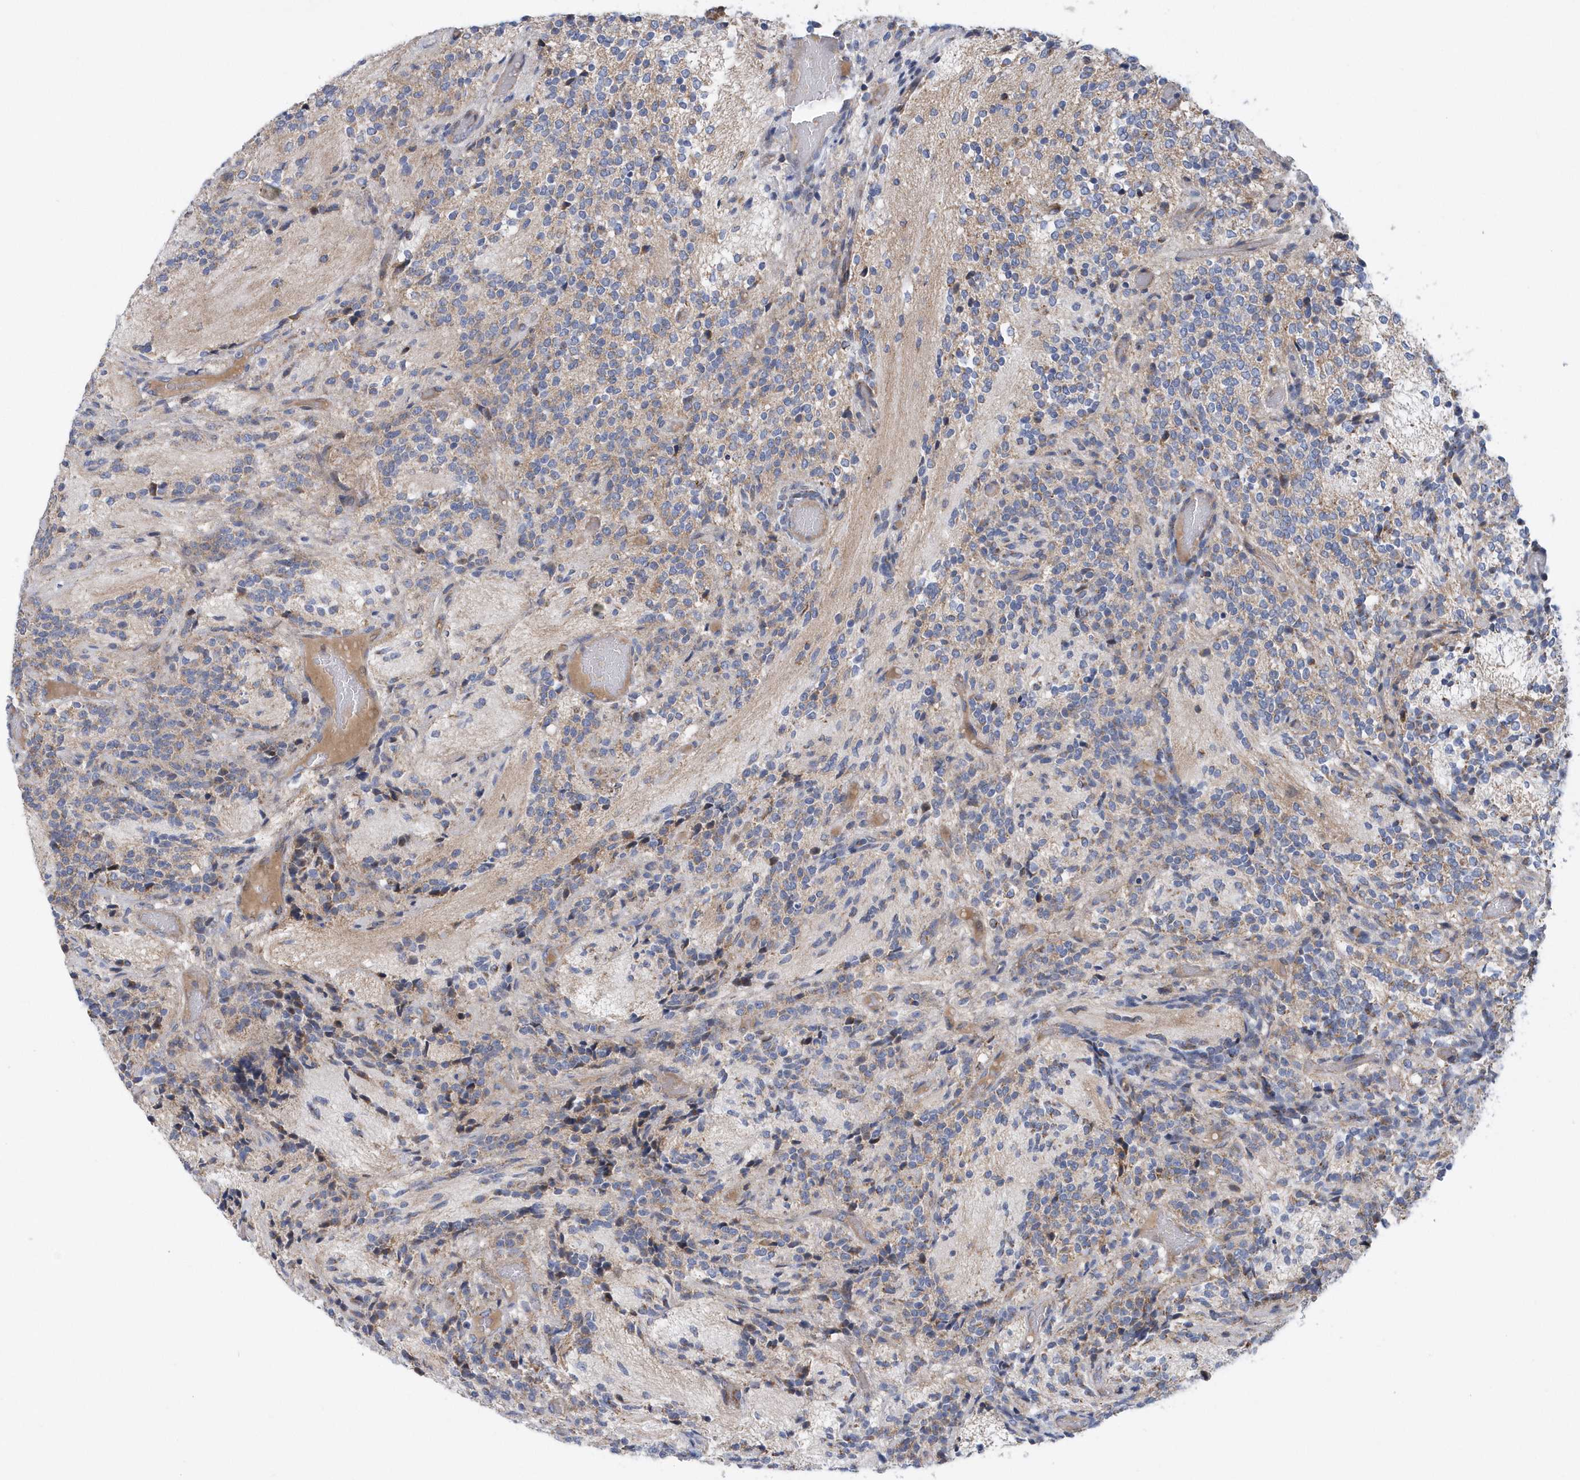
{"staining": {"intensity": "weak", "quantity": "25%-75%", "location": "cytoplasmic/membranous"}, "tissue": "glioma", "cell_type": "Tumor cells", "image_type": "cancer", "snomed": [{"axis": "morphology", "description": "Glioma, malignant, Low grade"}, {"axis": "topography", "description": "Brain"}], "caption": "This is a micrograph of immunohistochemistry (IHC) staining of malignant glioma (low-grade), which shows weak expression in the cytoplasmic/membranous of tumor cells.", "gene": "VWA5B2", "patient": {"sex": "female", "age": 1}}